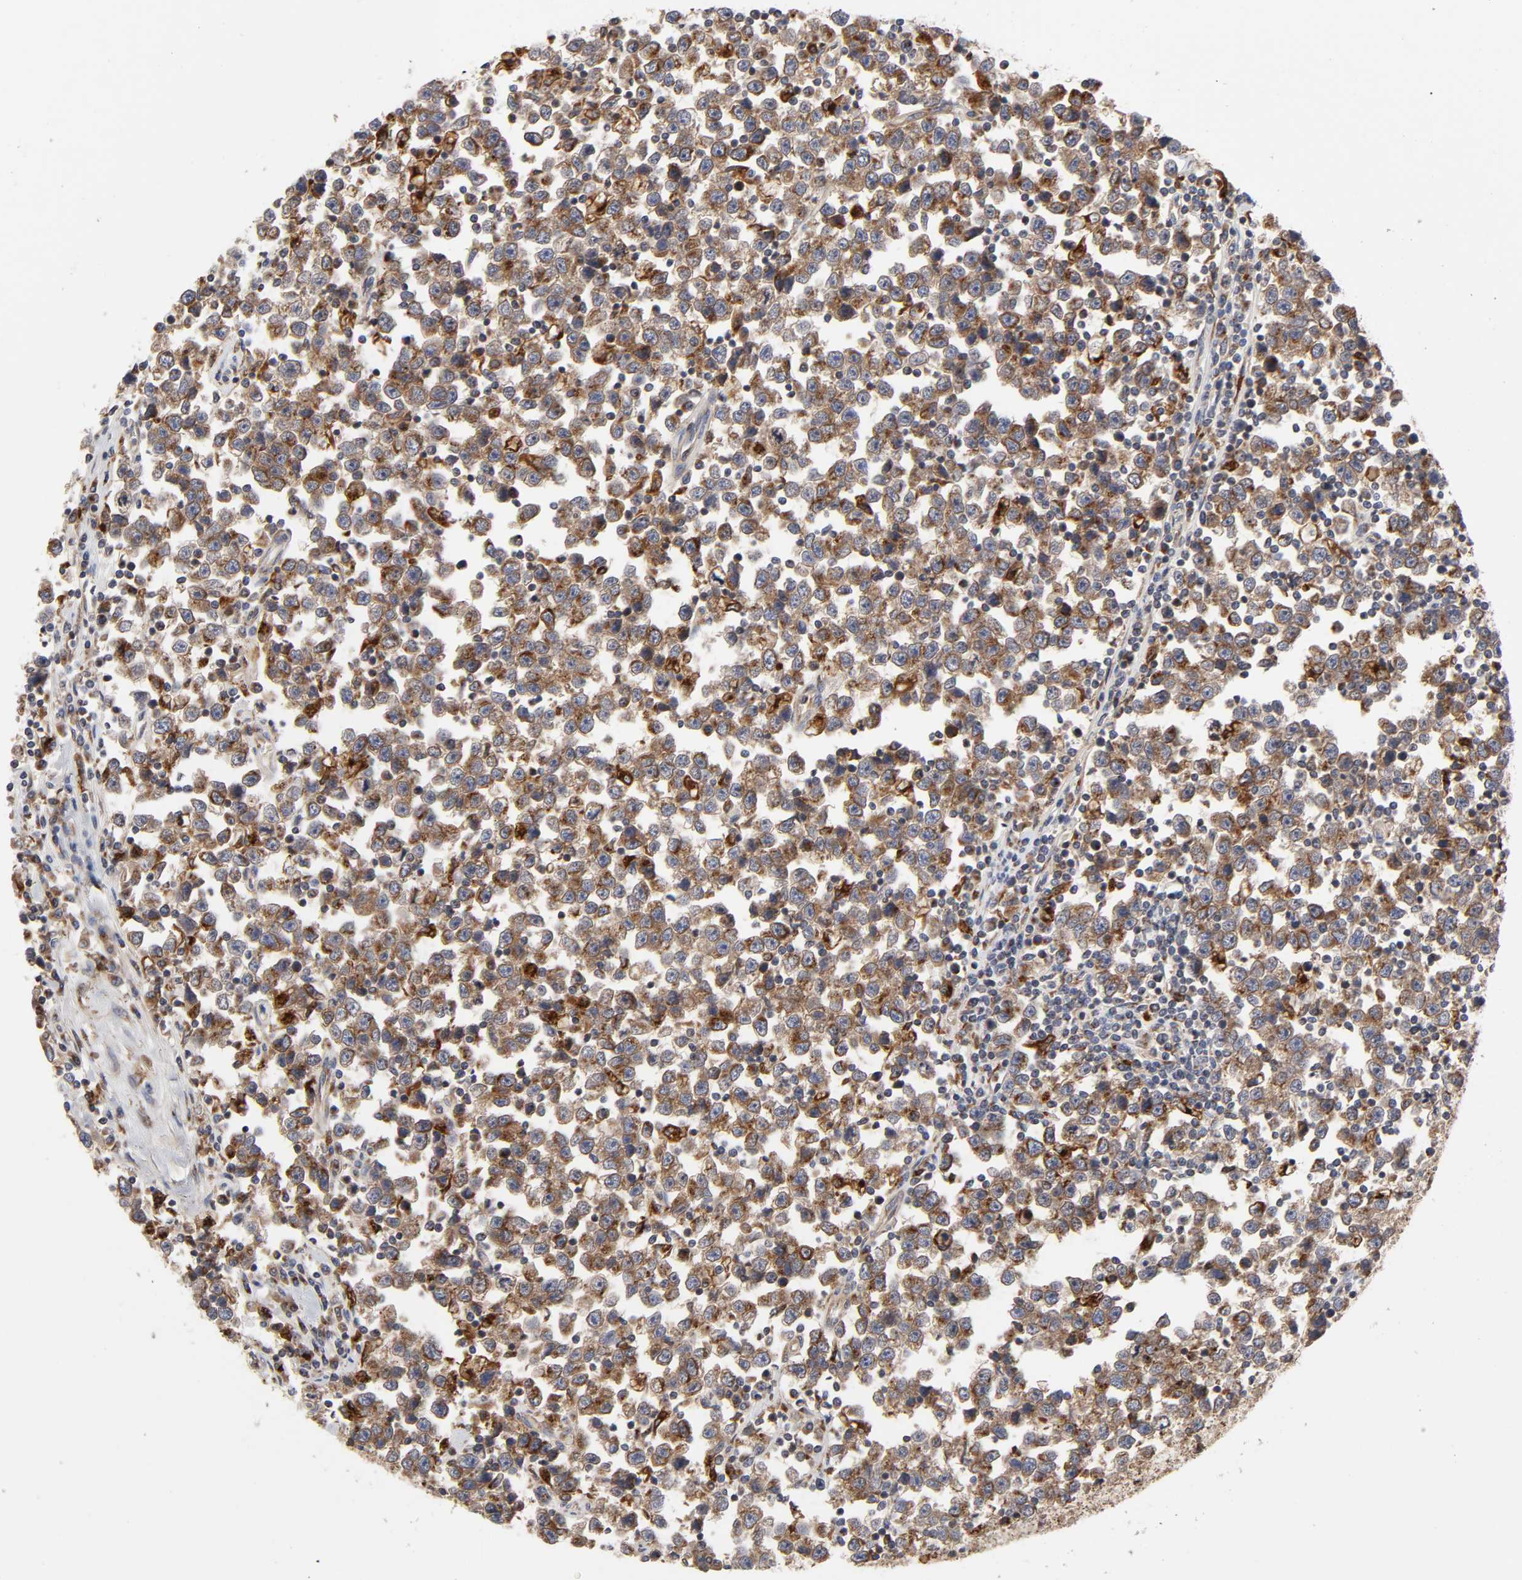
{"staining": {"intensity": "moderate", "quantity": ">75%", "location": "cytoplasmic/membranous"}, "tissue": "testis cancer", "cell_type": "Tumor cells", "image_type": "cancer", "snomed": [{"axis": "morphology", "description": "Seminoma, NOS"}, {"axis": "topography", "description": "Testis"}], "caption": "Protein staining exhibits moderate cytoplasmic/membranous expression in about >75% of tumor cells in testis cancer.", "gene": "GNPTG", "patient": {"sex": "male", "age": 43}}